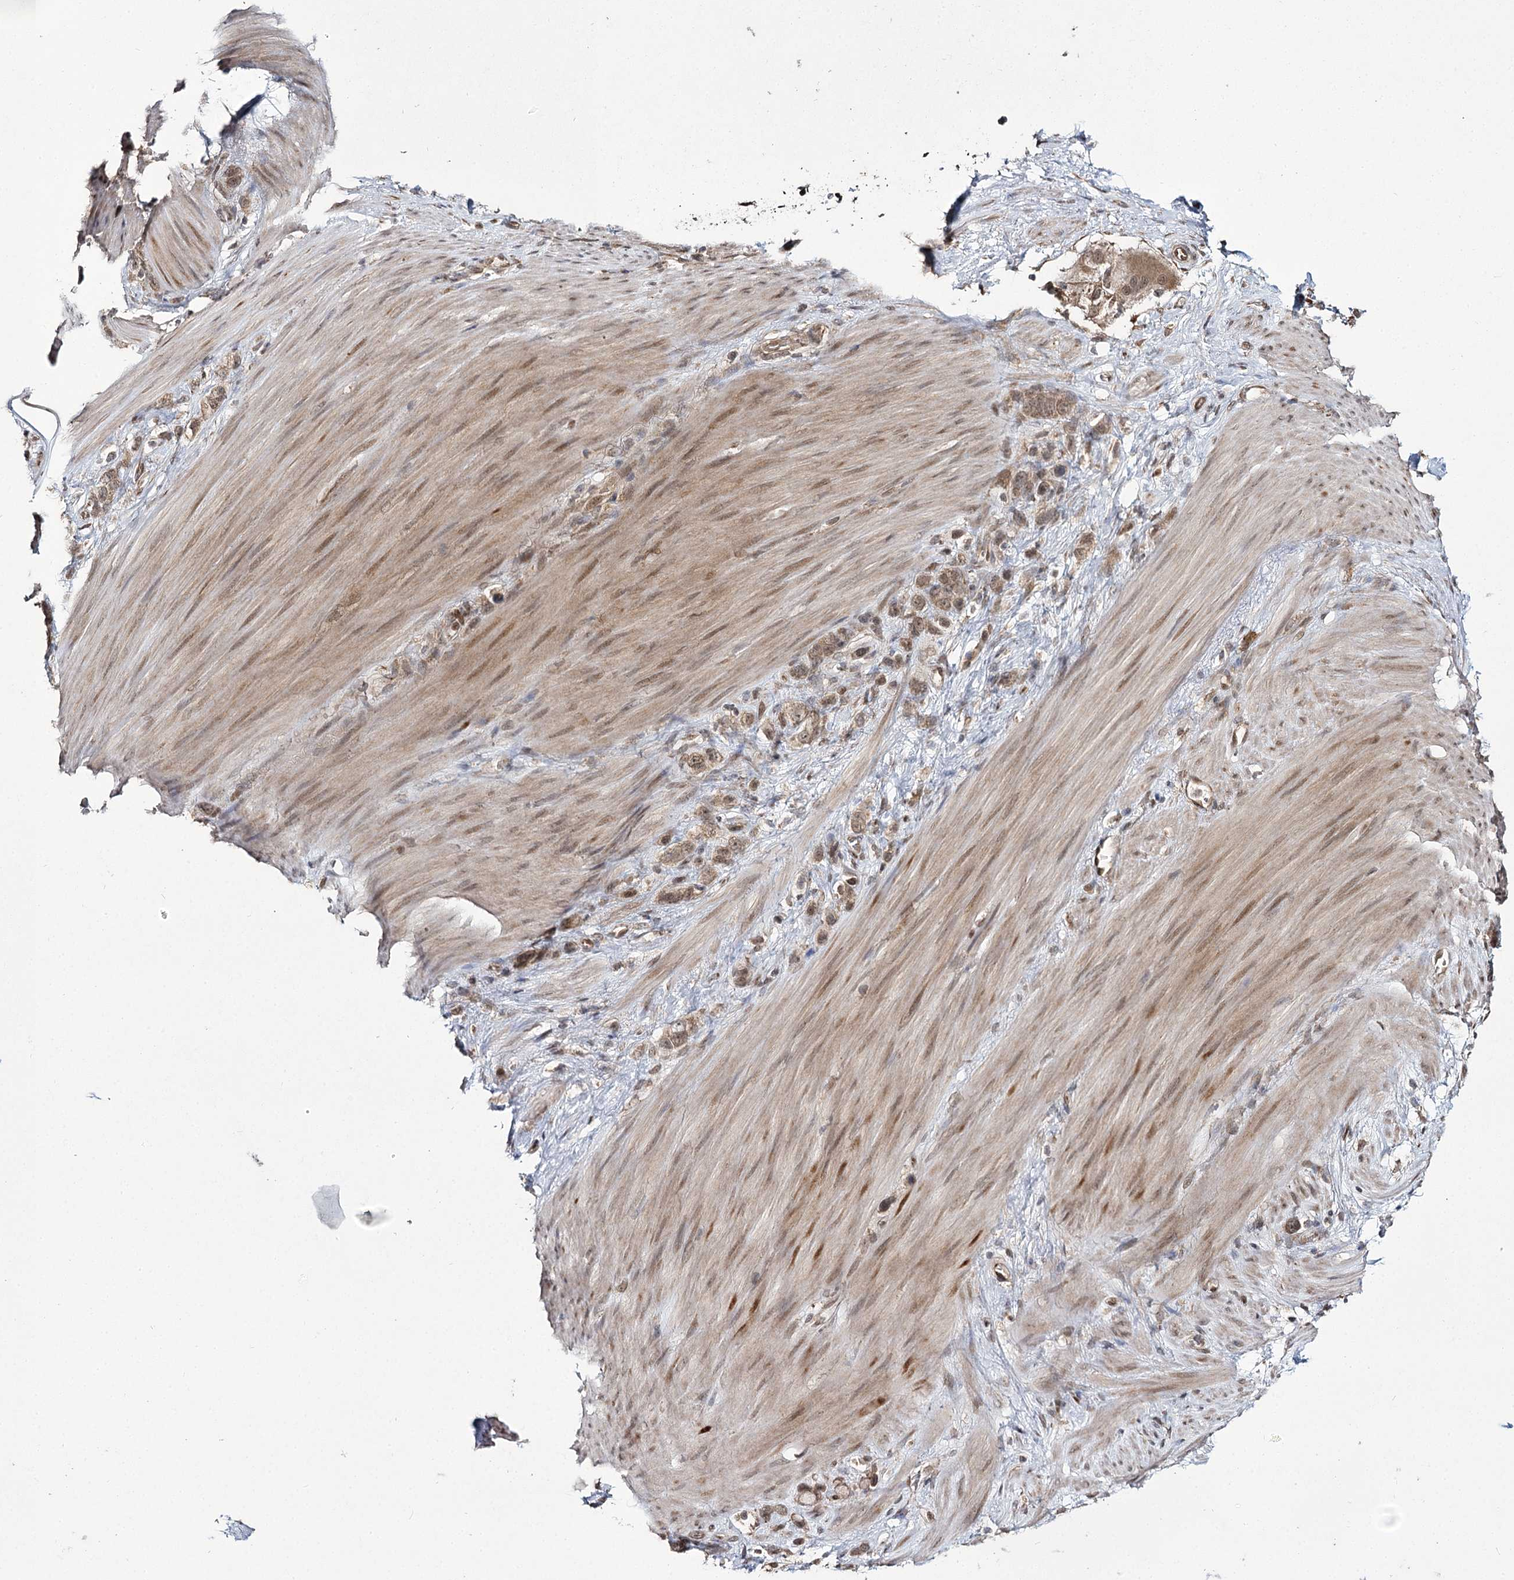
{"staining": {"intensity": "moderate", "quantity": ">75%", "location": "cytoplasmic/membranous,nuclear"}, "tissue": "stomach cancer", "cell_type": "Tumor cells", "image_type": "cancer", "snomed": [{"axis": "morphology", "description": "Adenocarcinoma, NOS"}, {"axis": "morphology", "description": "Adenocarcinoma, High grade"}, {"axis": "topography", "description": "Stomach, upper"}, {"axis": "topography", "description": "Stomach, lower"}], "caption": "Immunohistochemical staining of human stomach adenocarcinoma shows moderate cytoplasmic/membranous and nuclear protein staining in approximately >75% of tumor cells.", "gene": "TRNT1", "patient": {"sex": "female", "age": 65}}